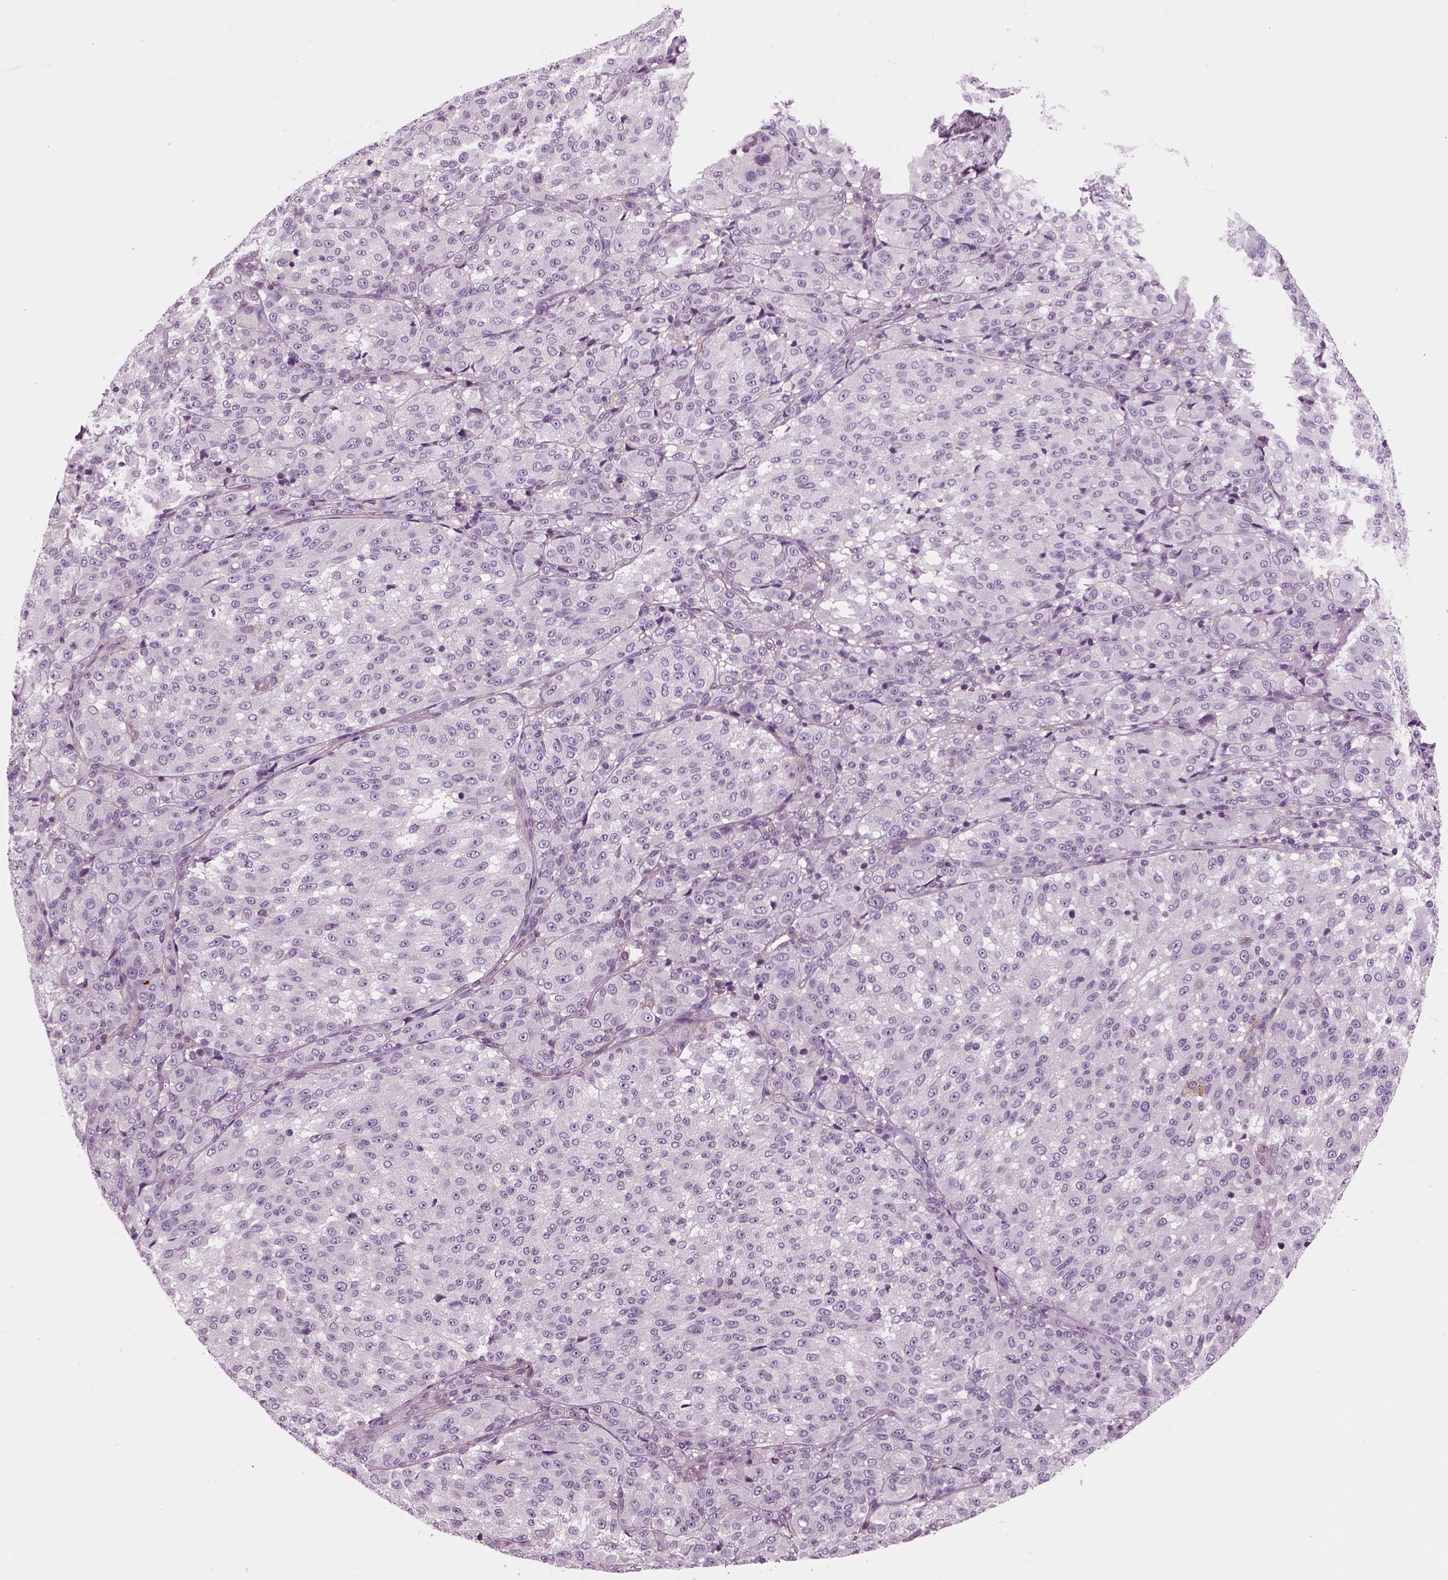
{"staining": {"intensity": "negative", "quantity": "none", "location": "none"}, "tissue": "melanoma", "cell_type": "Tumor cells", "image_type": "cancer", "snomed": [{"axis": "morphology", "description": "Malignant melanoma, Metastatic site"}, {"axis": "topography", "description": "Brain"}], "caption": "This is a image of IHC staining of melanoma, which shows no expression in tumor cells. Nuclei are stained in blue.", "gene": "SLC2A3", "patient": {"sex": "female", "age": 56}}